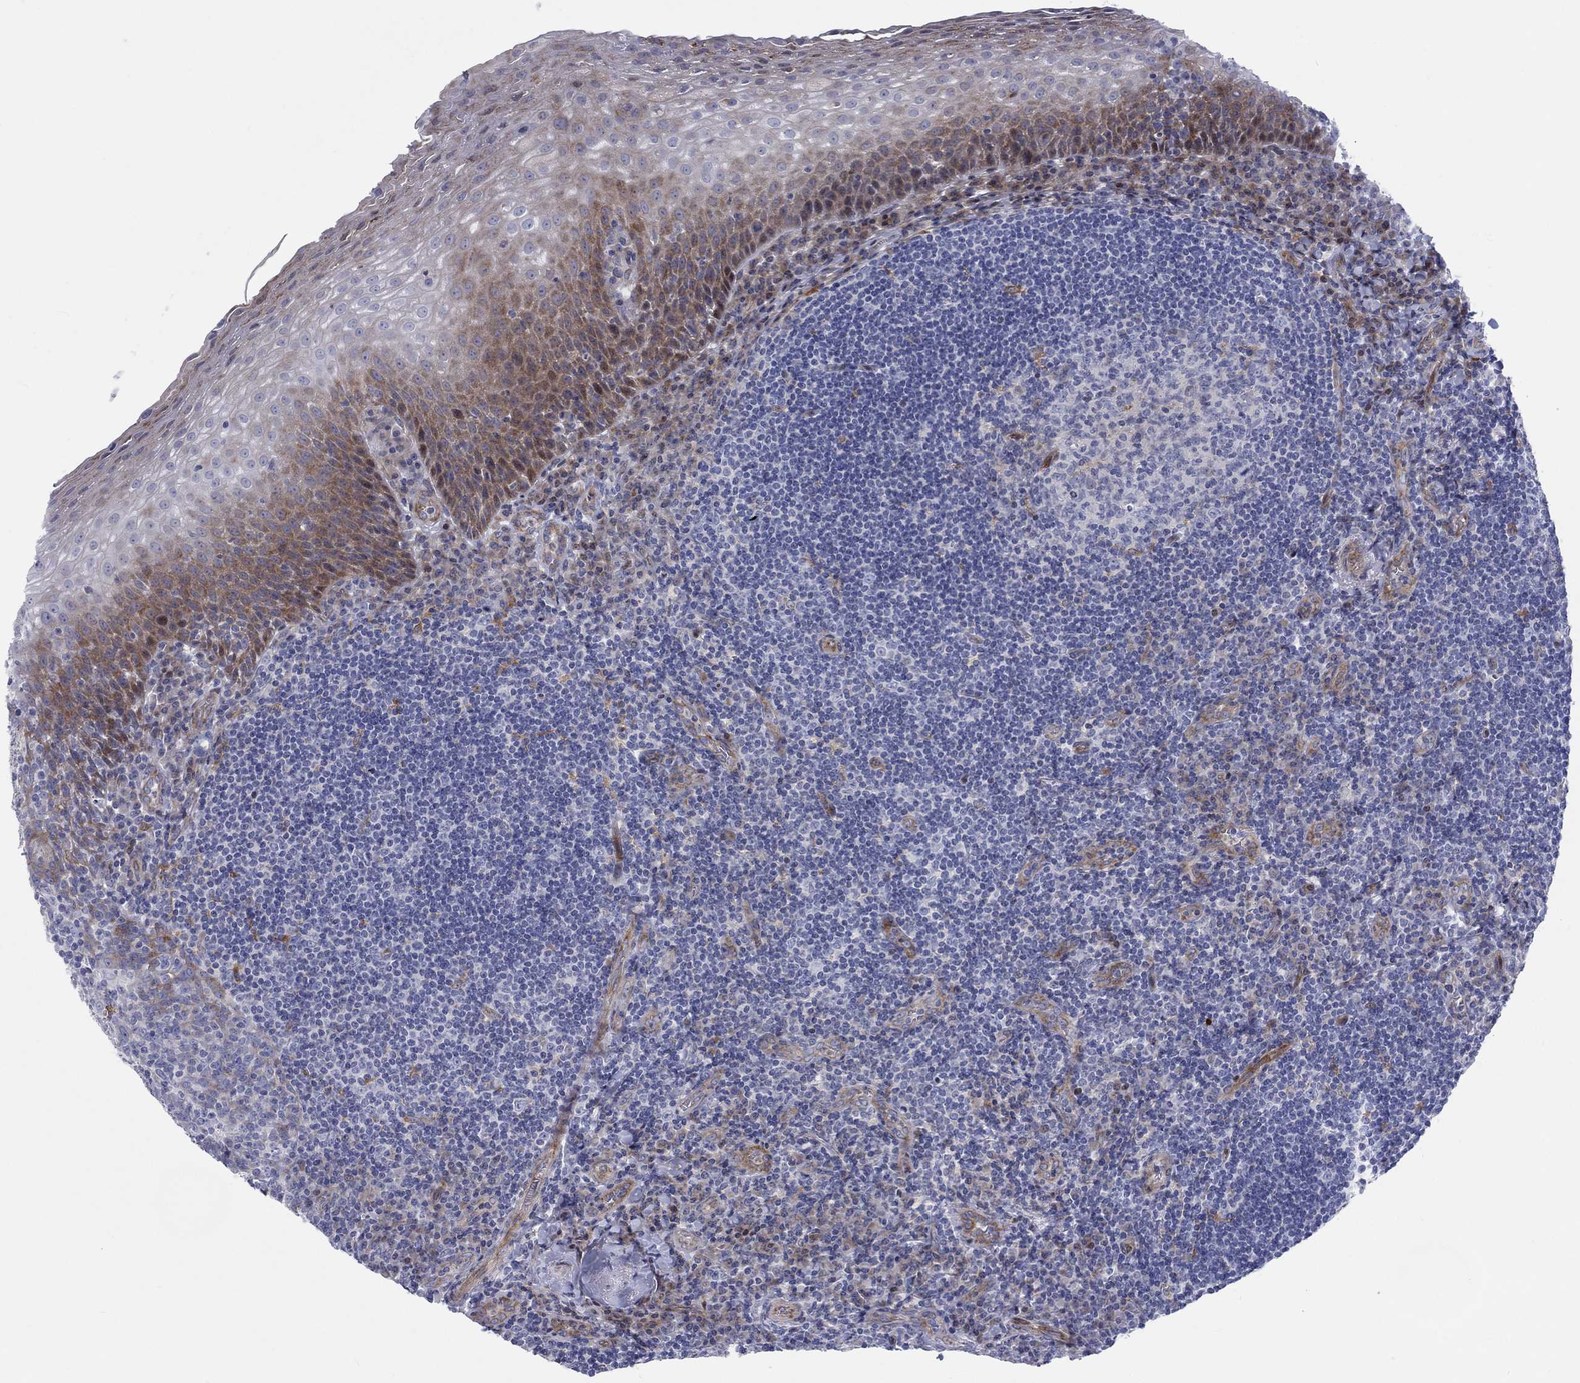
{"staining": {"intensity": "negative", "quantity": "none", "location": "none"}, "tissue": "tonsil", "cell_type": "Germinal center cells", "image_type": "normal", "snomed": [{"axis": "morphology", "description": "Normal tissue, NOS"}, {"axis": "morphology", "description": "Inflammation, NOS"}, {"axis": "topography", "description": "Tonsil"}], "caption": "This is an IHC micrograph of benign human tonsil. There is no positivity in germinal center cells.", "gene": "ARHGAP36", "patient": {"sex": "female", "age": 31}}